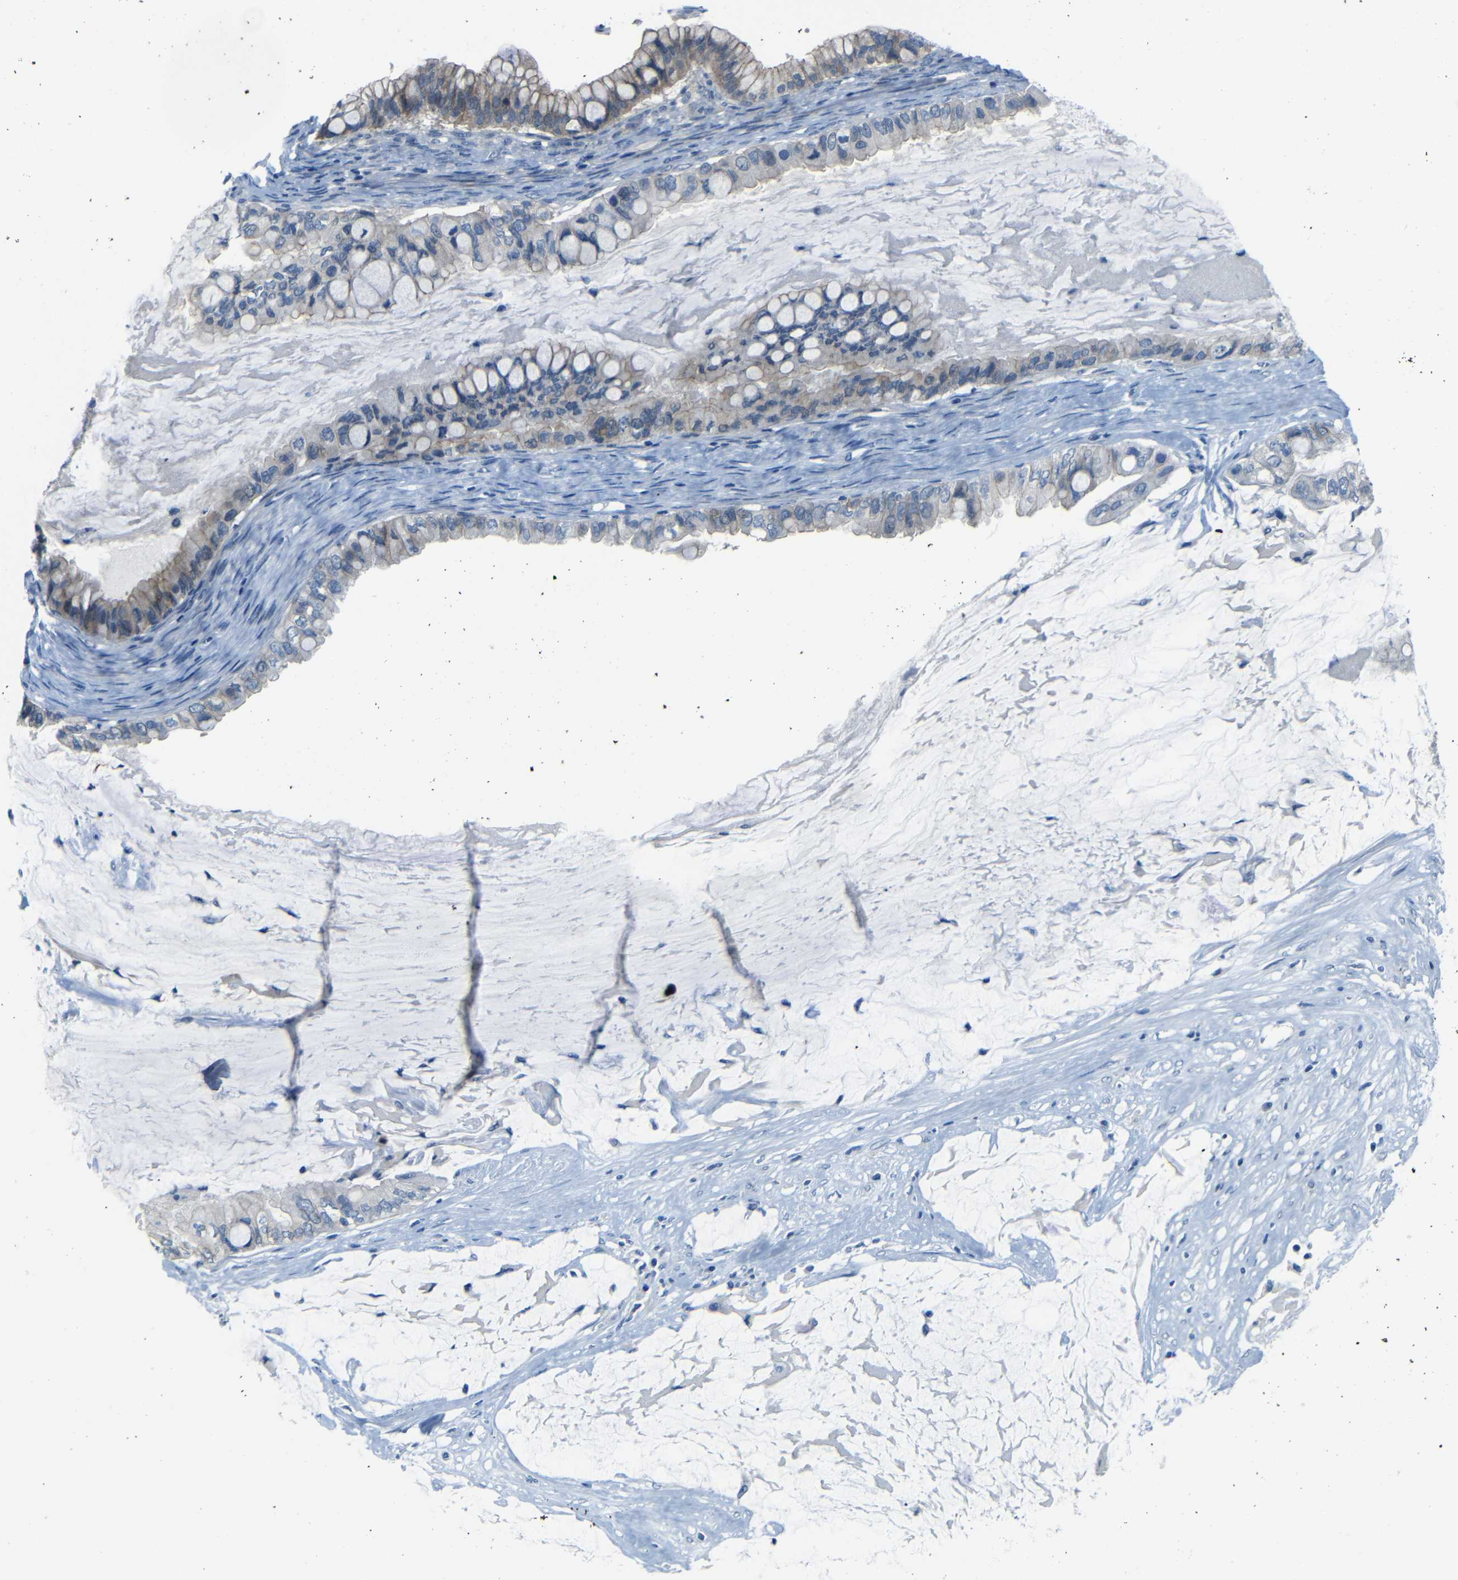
{"staining": {"intensity": "weak", "quantity": "25%-75%", "location": "cytoplasmic/membranous"}, "tissue": "ovarian cancer", "cell_type": "Tumor cells", "image_type": "cancer", "snomed": [{"axis": "morphology", "description": "Cystadenocarcinoma, mucinous, NOS"}, {"axis": "topography", "description": "Ovary"}], "caption": "Human ovarian mucinous cystadenocarcinoma stained for a protein (brown) shows weak cytoplasmic/membranous positive positivity in about 25%-75% of tumor cells.", "gene": "ANK3", "patient": {"sex": "female", "age": 80}}